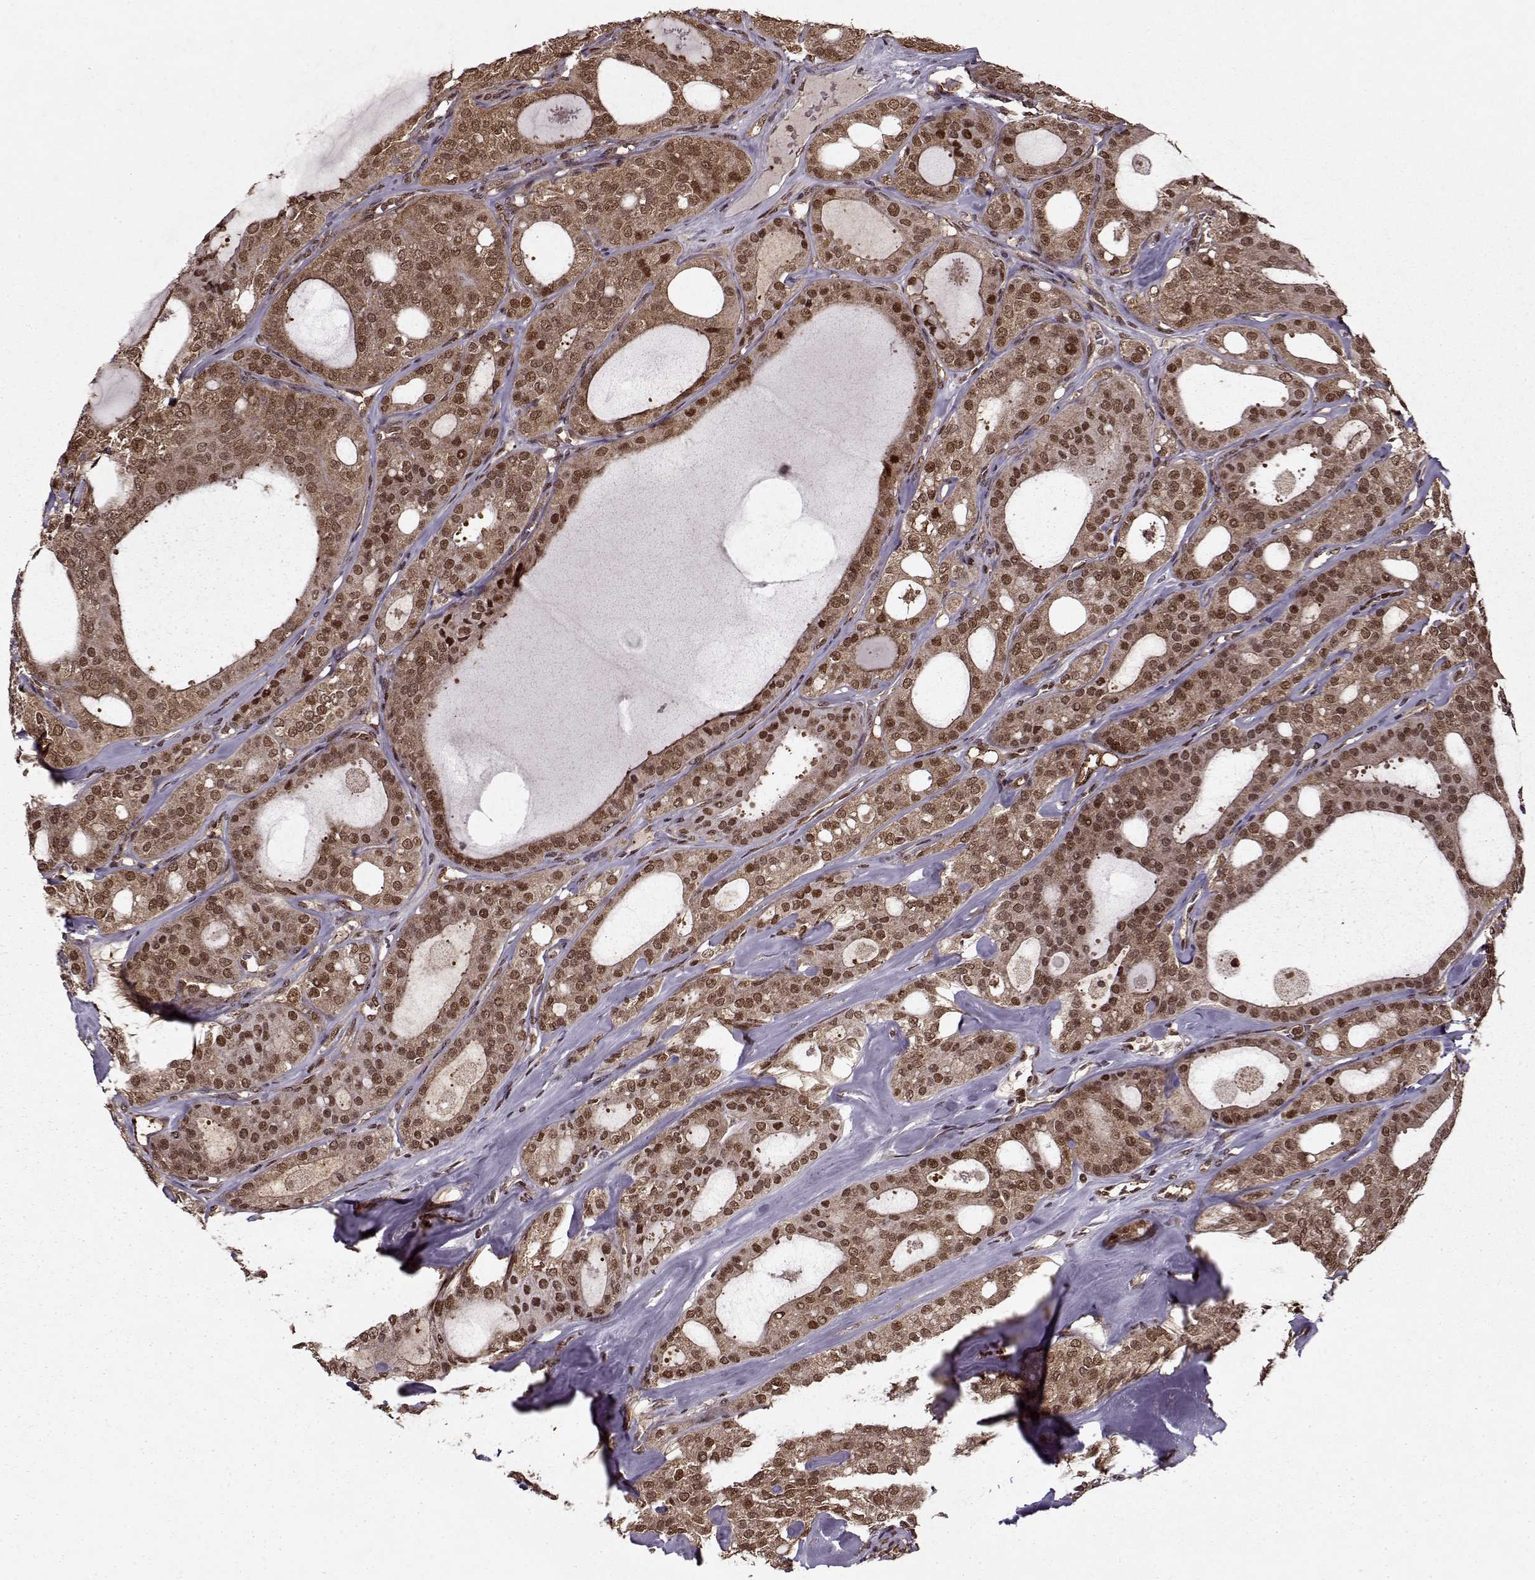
{"staining": {"intensity": "strong", "quantity": ">75%", "location": "cytoplasmic/membranous,nuclear"}, "tissue": "thyroid cancer", "cell_type": "Tumor cells", "image_type": "cancer", "snomed": [{"axis": "morphology", "description": "Follicular adenoma carcinoma, NOS"}, {"axis": "topography", "description": "Thyroid gland"}], "caption": "Immunohistochemical staining of follicular adenoma carcinoma (thyroid) reveals high levels of strong cytoplasmic/membranous and nuclear expression in about >75% of tumor cells.", "gene": "PSMA7", "patient": {"sex": "male", "age": 75}}